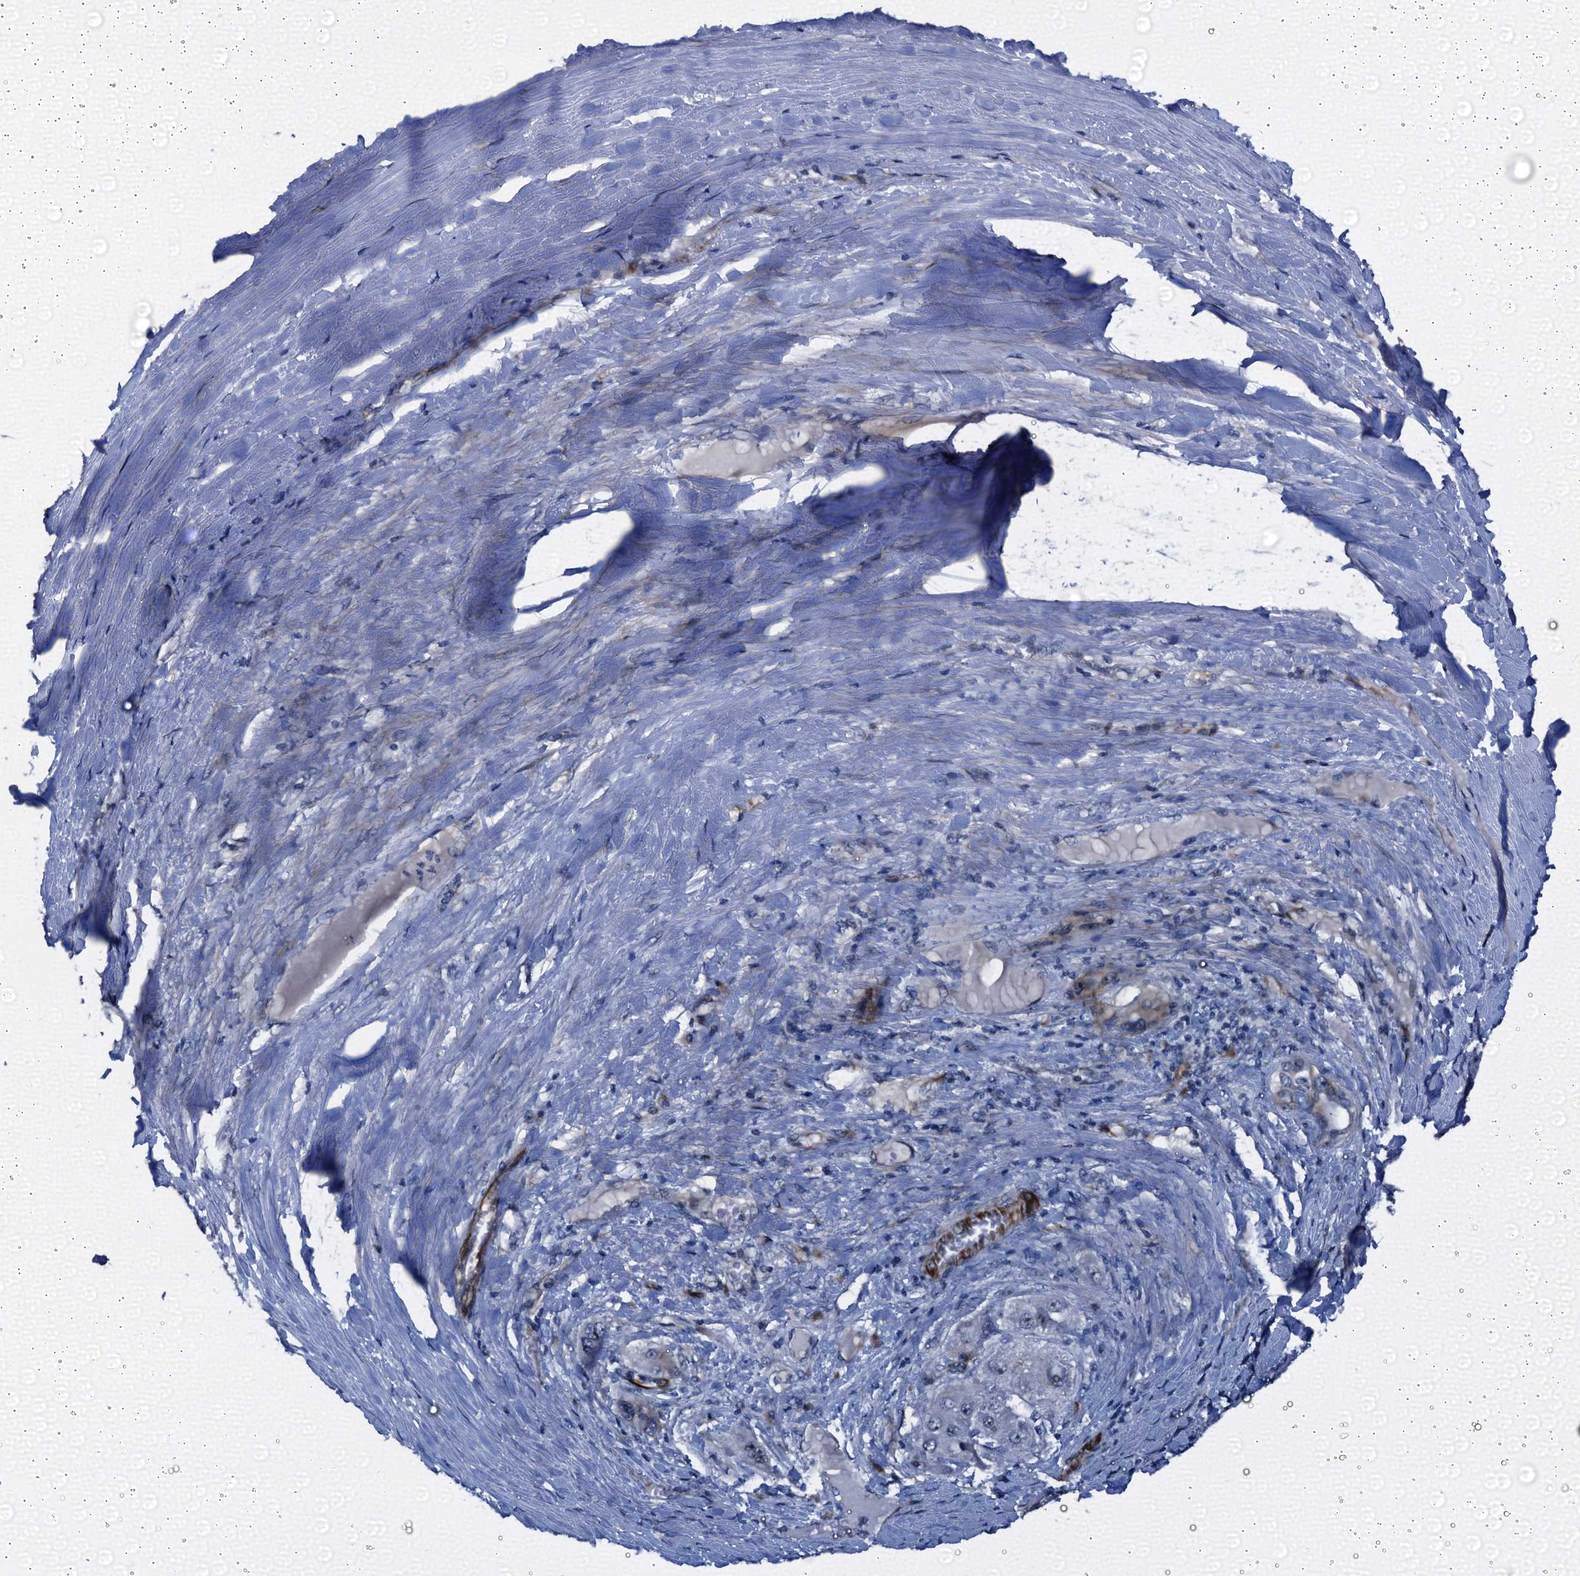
{"staining": {"intensity": "negative", "quantity": "none", "location": "none"}, "tissue": "liver cancer", "cell_type": "Tumor cells", "image_type": "cancer", "snomed": [{"axis": "morphology", "description": "Carcinoma, Hepatocellular, NOS"}, {"axis": "topography", "description": "Liver"}], "caption": "Tumor cells are negative for brown protein staining in liver cancer.", "gene": "EMG1", "patient": {"sex": "female", "age": 73}}